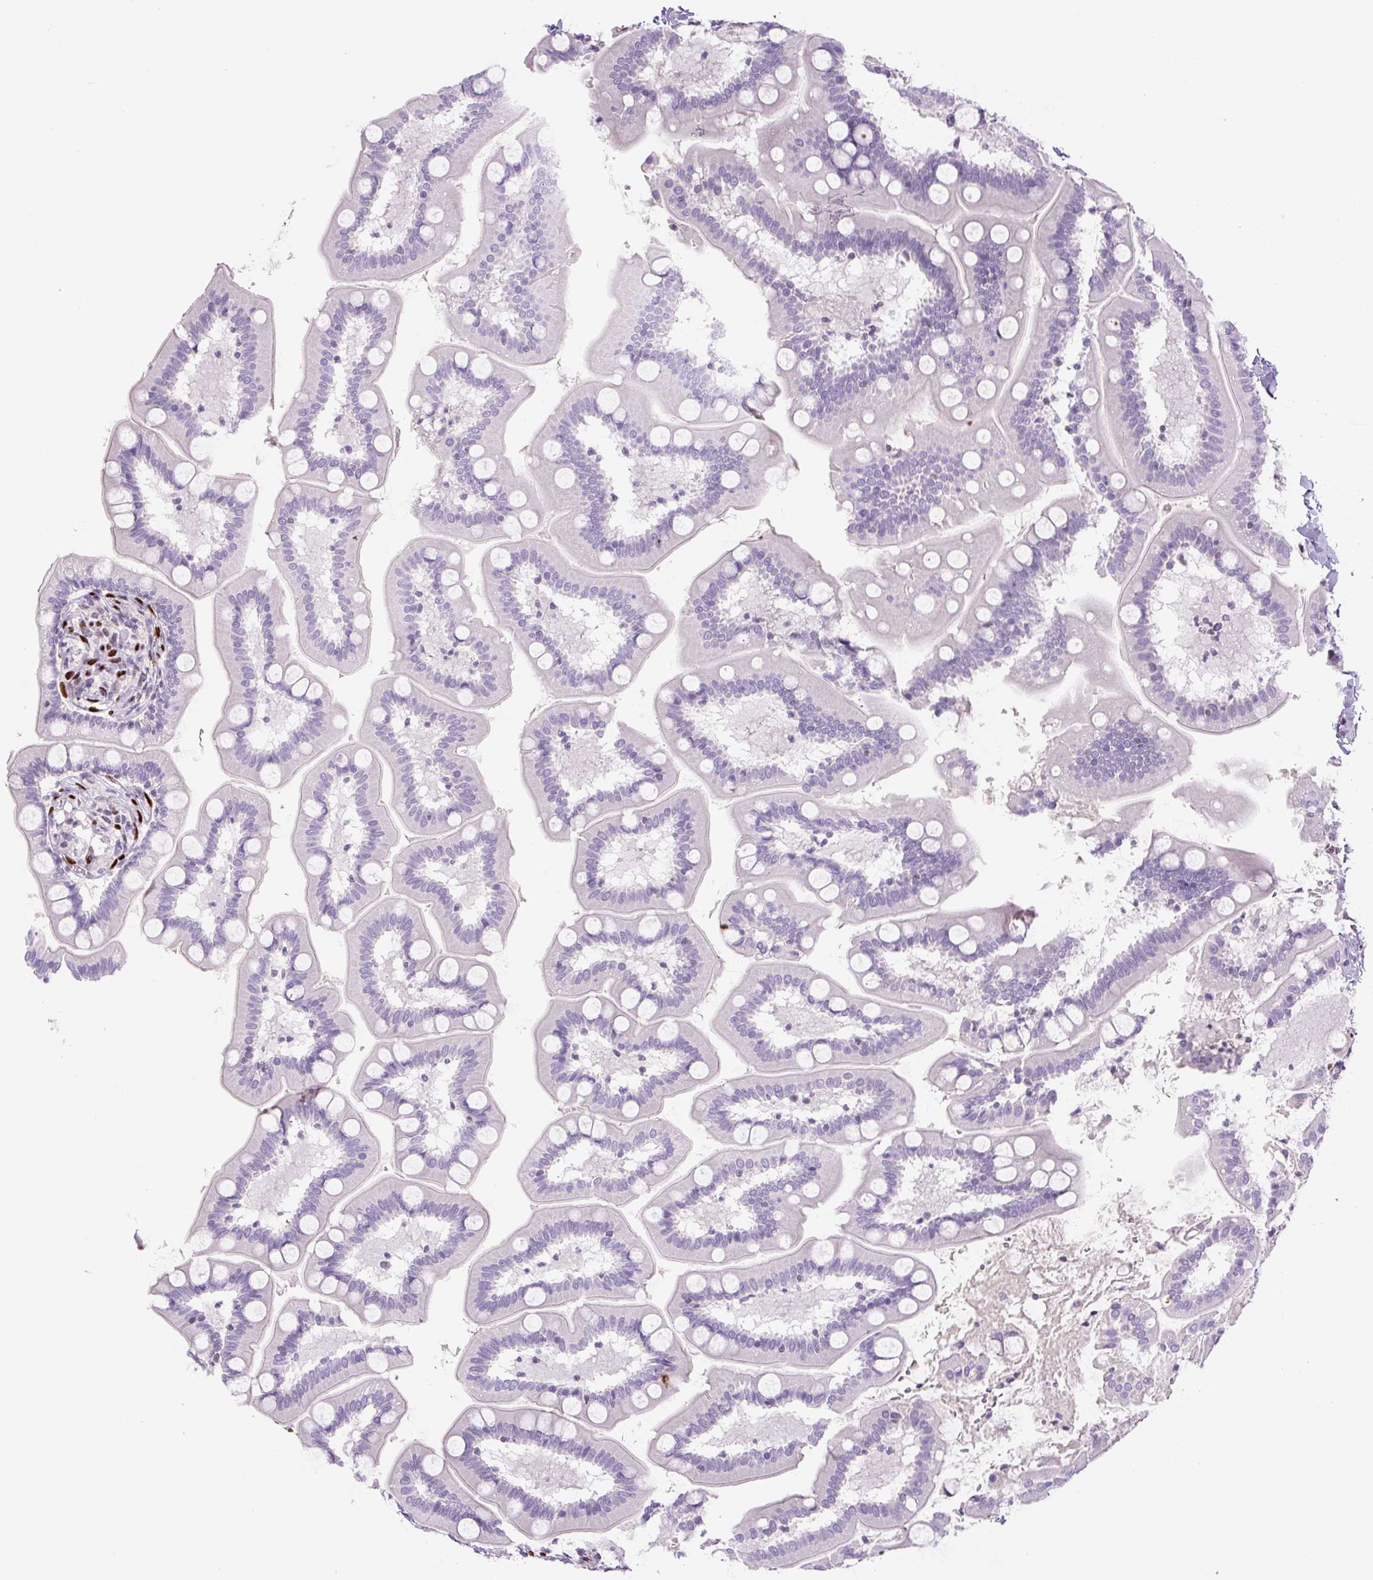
{"staining": {"intensity": "negative", "quantity": "none", "location": "none"}, "tissue": "small intestine", "cell_type": "Glandular cells", "image_type": "normal", "snomed": [{"axis": "morphology", "description": "Normal tissue, NOS"}, {"axis": "topography", "description": "Small intestine"}], "caption": "This is a histopathology image of immunohistochemistry (IHC) staining of benign small intestine, which shows no expression in glandular cells. (DAB (3,3'-diaminobenzidine) immunohistochemistry (IHC) with hematoxylin counter stain).", "gene": "ZEB1", "patient": {"sex": "female", "age": 64}}